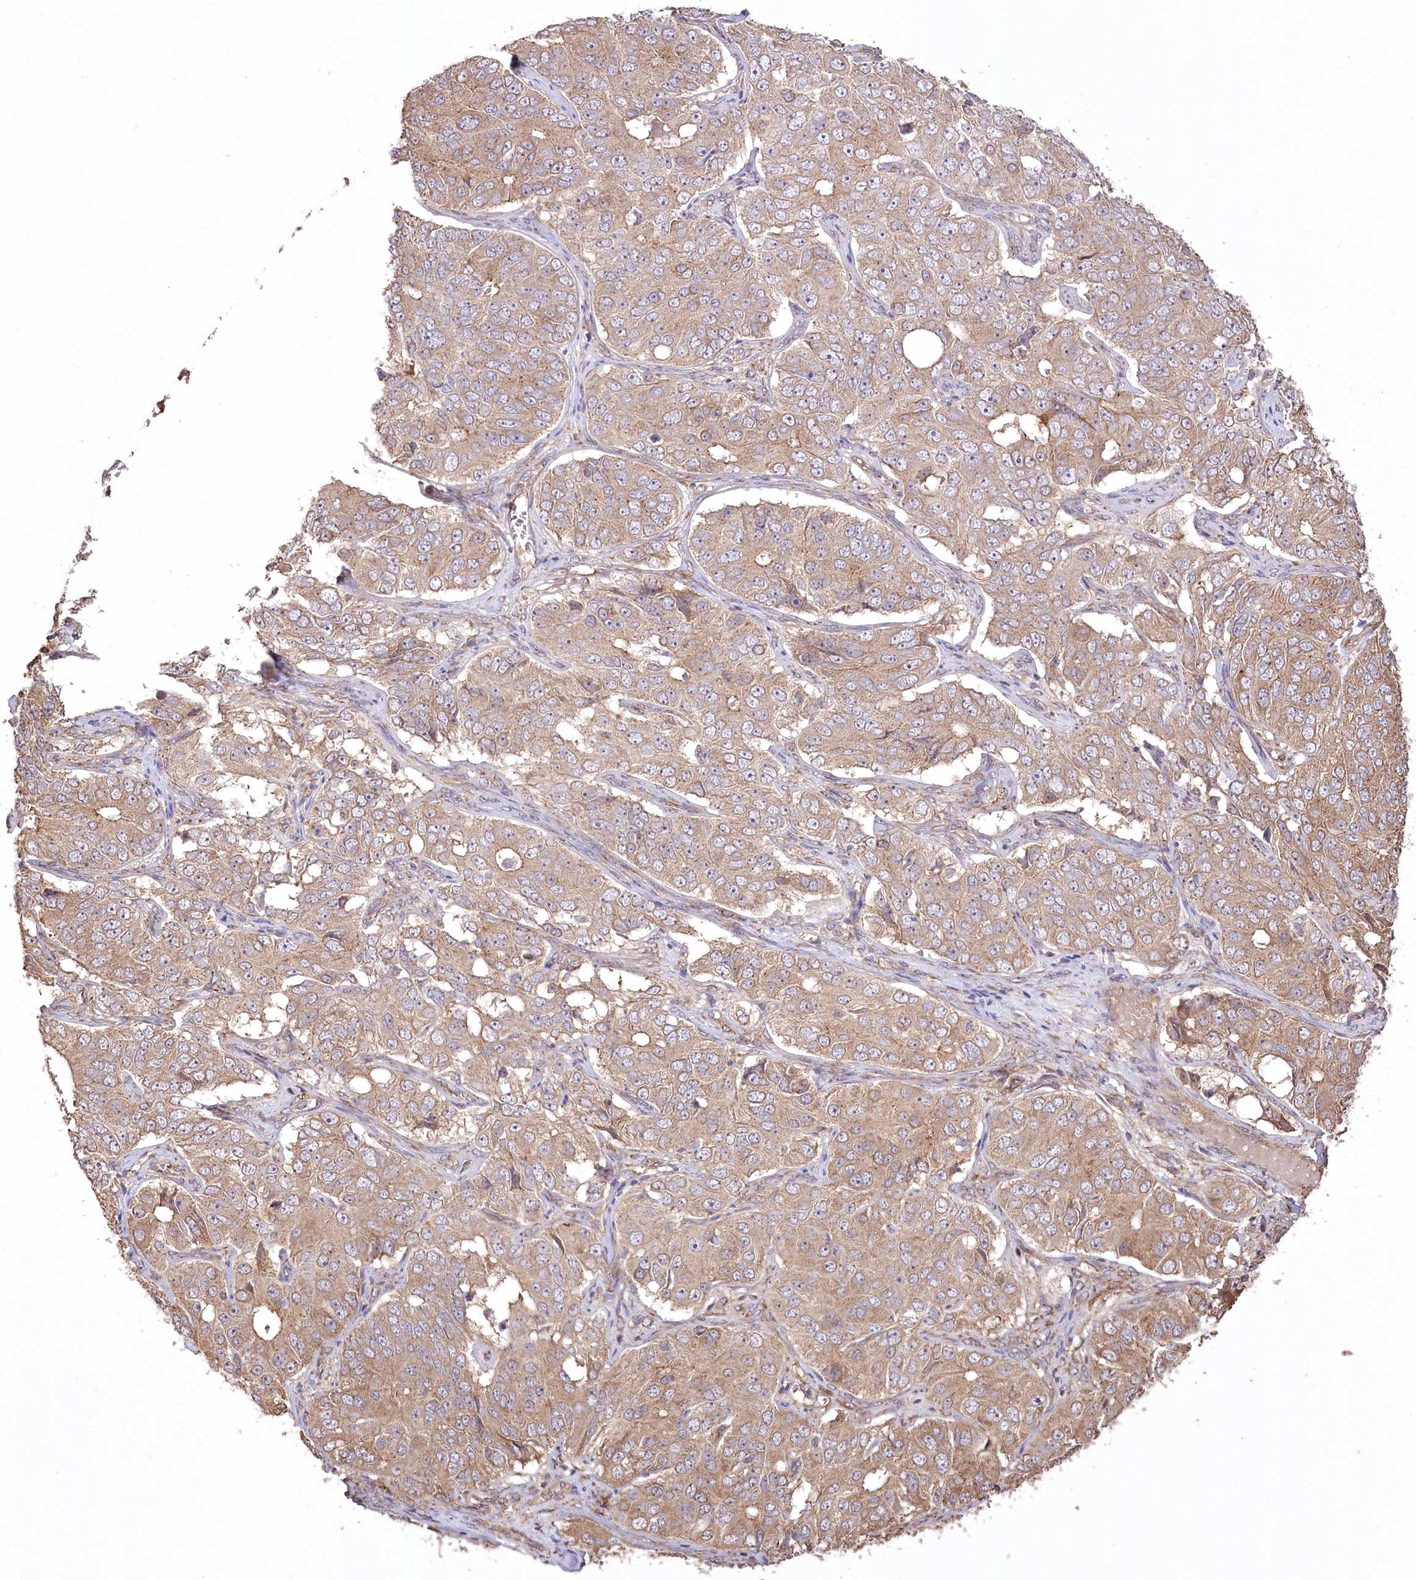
{"staining": {"intensity": "moderate", "quantity": ">75%", "location": "cytoplasmic/membranous"}, "tissue": "ovarian cancer", "cell_type": "Tumor cells", "image_type": "cancer", "snomed": [{"axis": "morphology", "description": "Carcinoma, endometroid"}, {"axis": "topography", "description": "Ovary"}], "caption": "Protein expression analysis of human ovarian cancer (endometroid carcinoma) reveals moderate cytoplasmic/membranous staining in about >75% of tumor cells.", "gene": "PRSS53", "patient": {"sex": "female", "age": 51}}